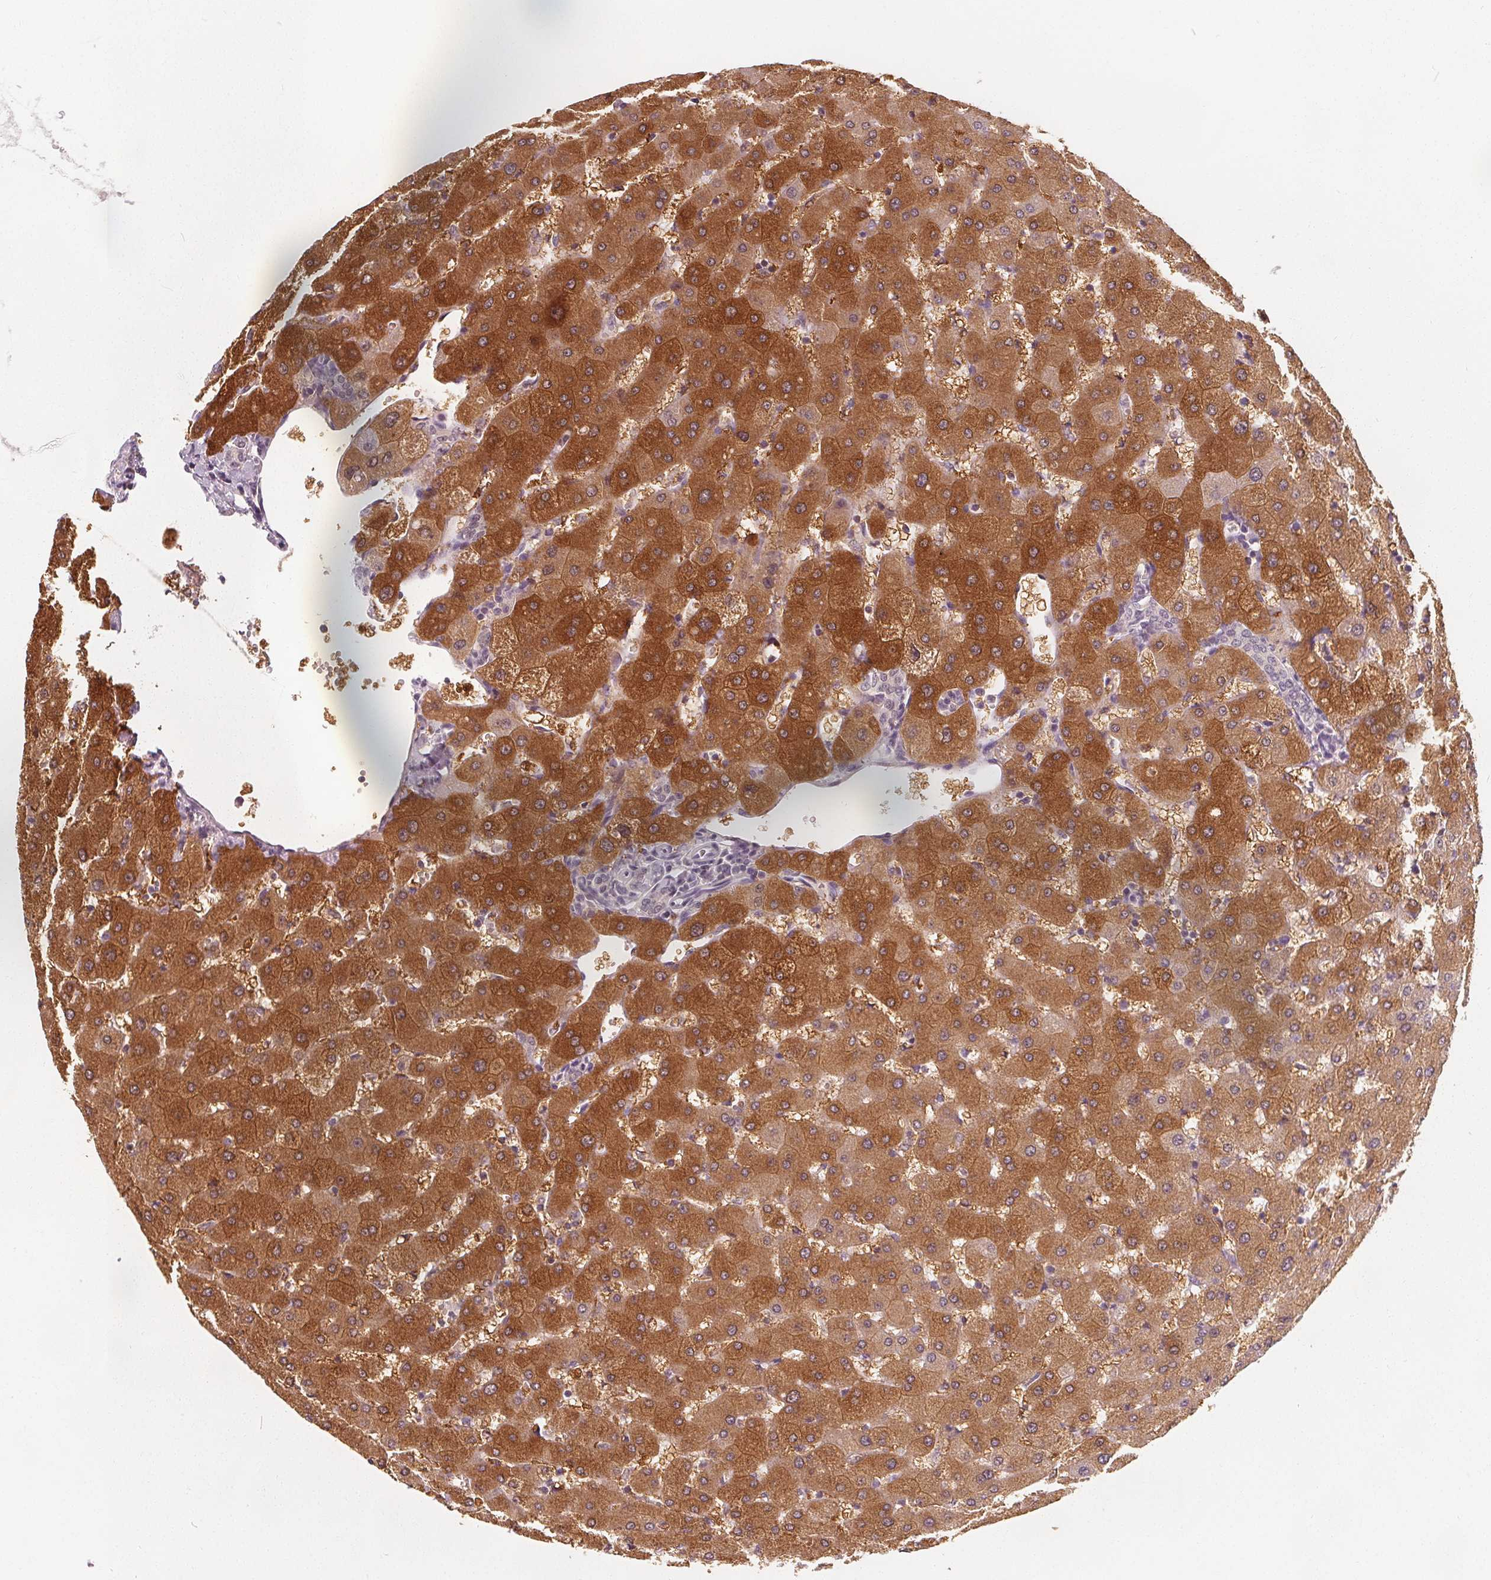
{"staining": {"intensity": "negative", "quantity": "none", "location": "none"}, "tissue": "liver", "cell_type": "Cholangiocytes", "image_type": "normal", "snomed": [{"axis": "morphology", "description": "Normal tissue, NOS"}, {"axis": "topography", "description": "Liver"}], "caption": "The histopathology image shows no significant staining in cholangiocytes of liver. (DAB (3,3'-diaminobenzidine) immunohistochemistry (IHC) with hematoxylin counter stain).", "gene": "UGP2", "patient": {"sex": "female", "age": 63}}